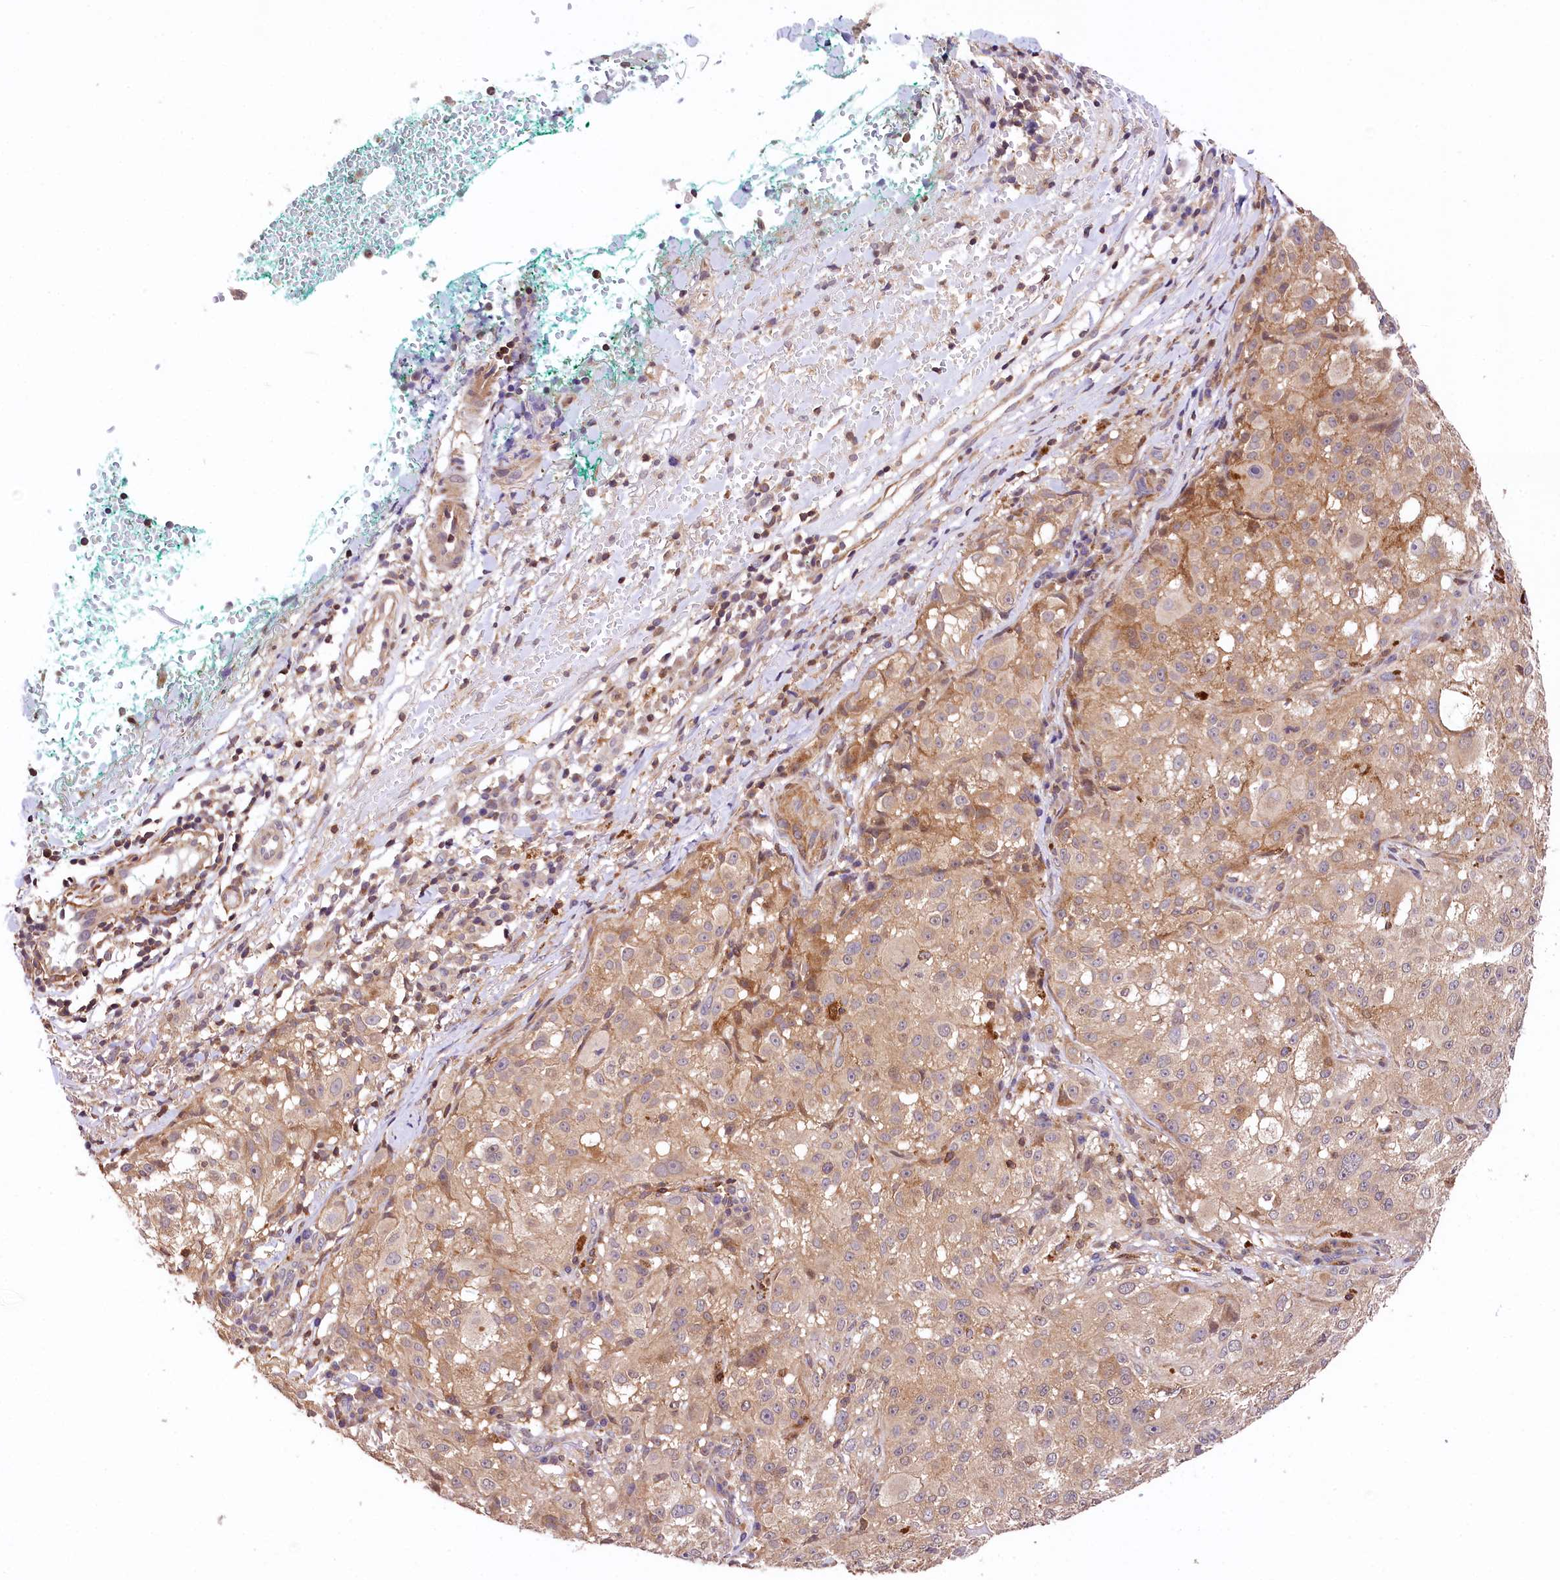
{"staining": {"intensity": "weak", "quantity": "25%-75%", "location": "cytoplasmic/membranous,nuclear"}, "tissue": "melanoma", "cell_type": "Tumor cells", "image_type": "cancer", "snomed": [{"axis": "morphology", "description": "Necrosis, NOS"}, {"axis": "morphology", "description": "Malignant melanoma, NOS"}, {"axis": "topography", "description": "Skin"}], "caption": "Immunohistochemistry image of human malignant melanoma stained for a protein (brown), which shows low levels of weak cytoplasmic/membranous and nuclear positivity in approximately 25%-75% of tumor cells.", "gene": "CHORDC1", "patient": {"sex": "female", "age": 87}}